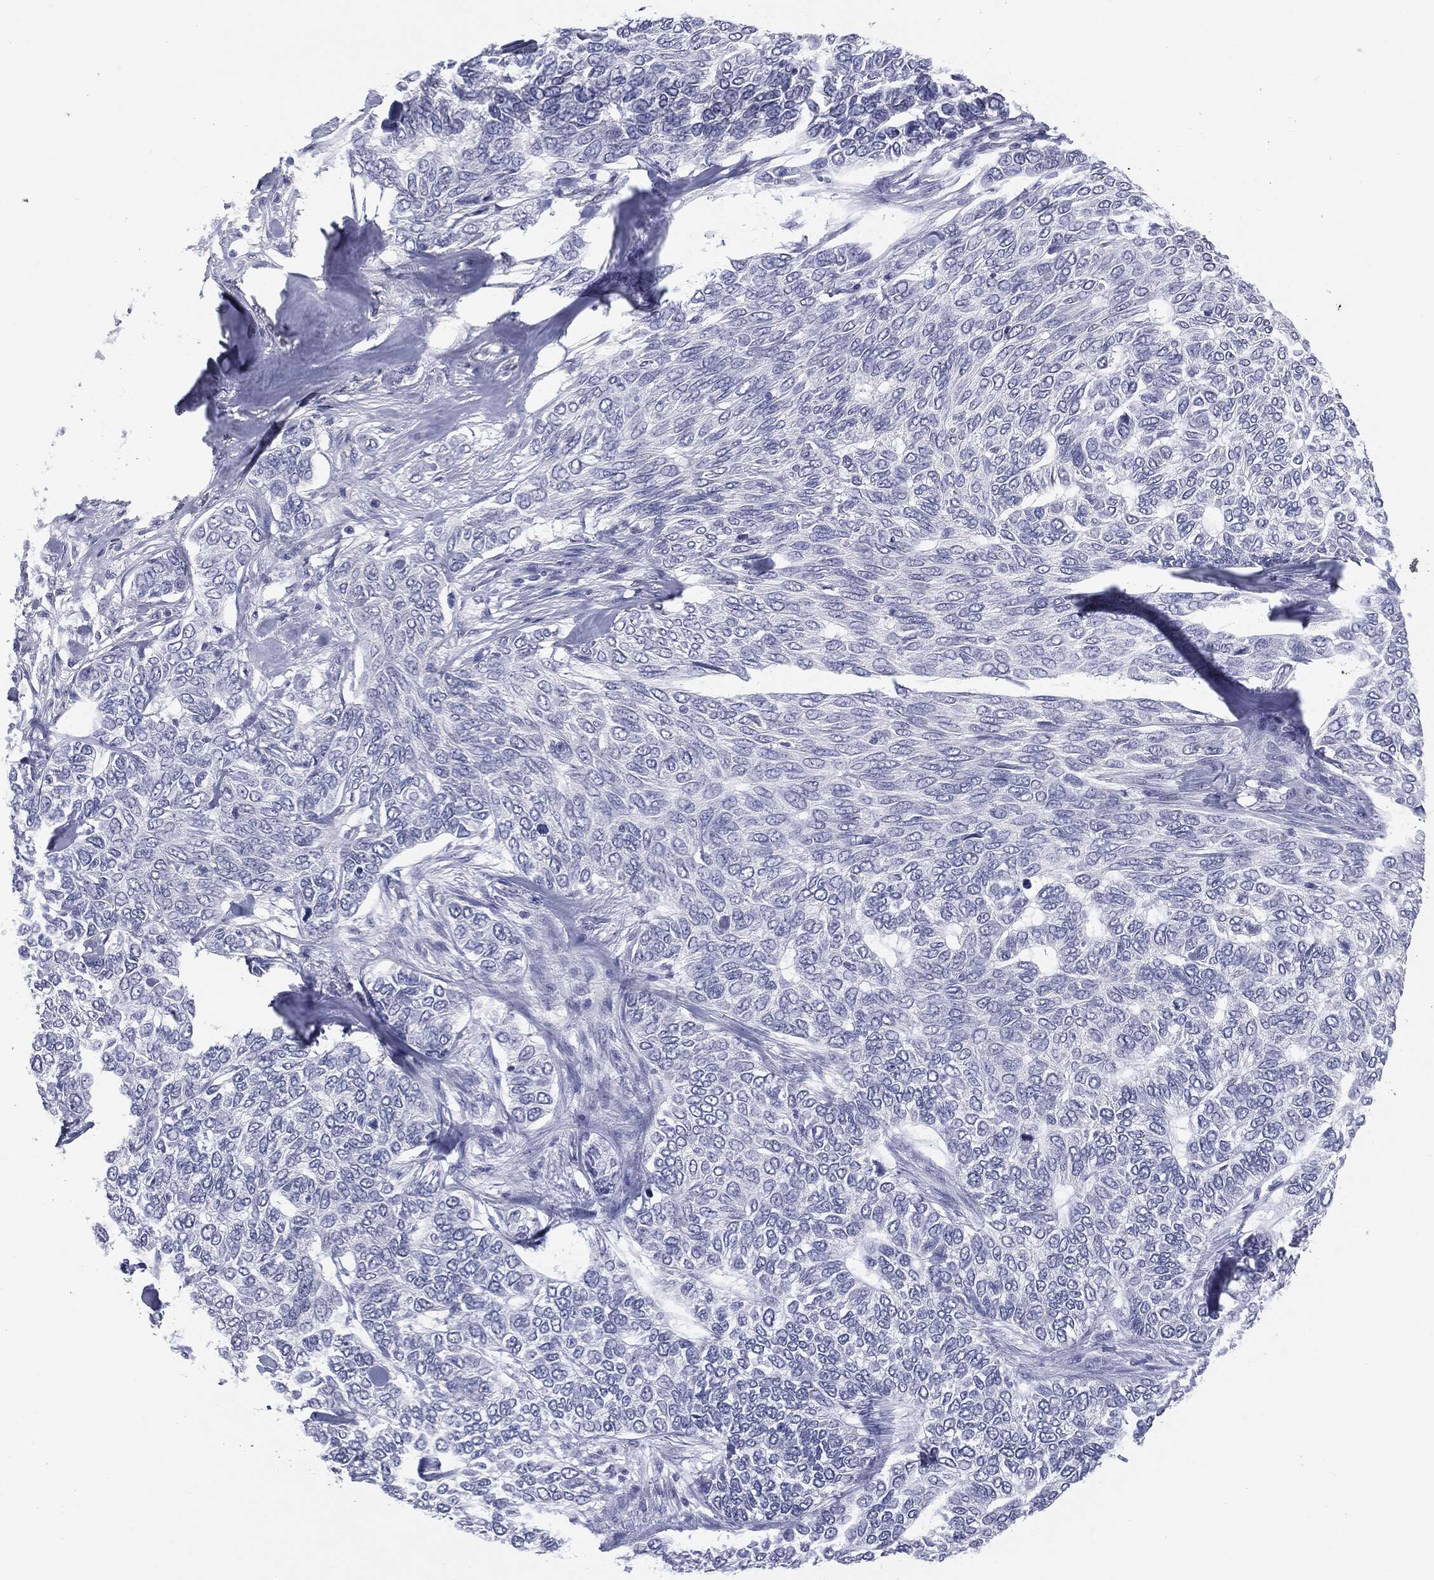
{"staining": {"intensity": "negative", "quantity": "none", "location": "none"}, "tissue": "skin cancer", "cell_type": "Tumor cells", "image_type": "cancer", "snomed": [{"axis": "morphology", "description": "Basal cell carcinoma"}, {"axis": "topography", "description": "Skin"}], "caption": "High power microscopy micrograph of an IHC image of skin basal cell carcinoma, revealing no significant expression in tumor cells.", "gene": "MUC1", "patient": {"sex": "female", "age": 65}}